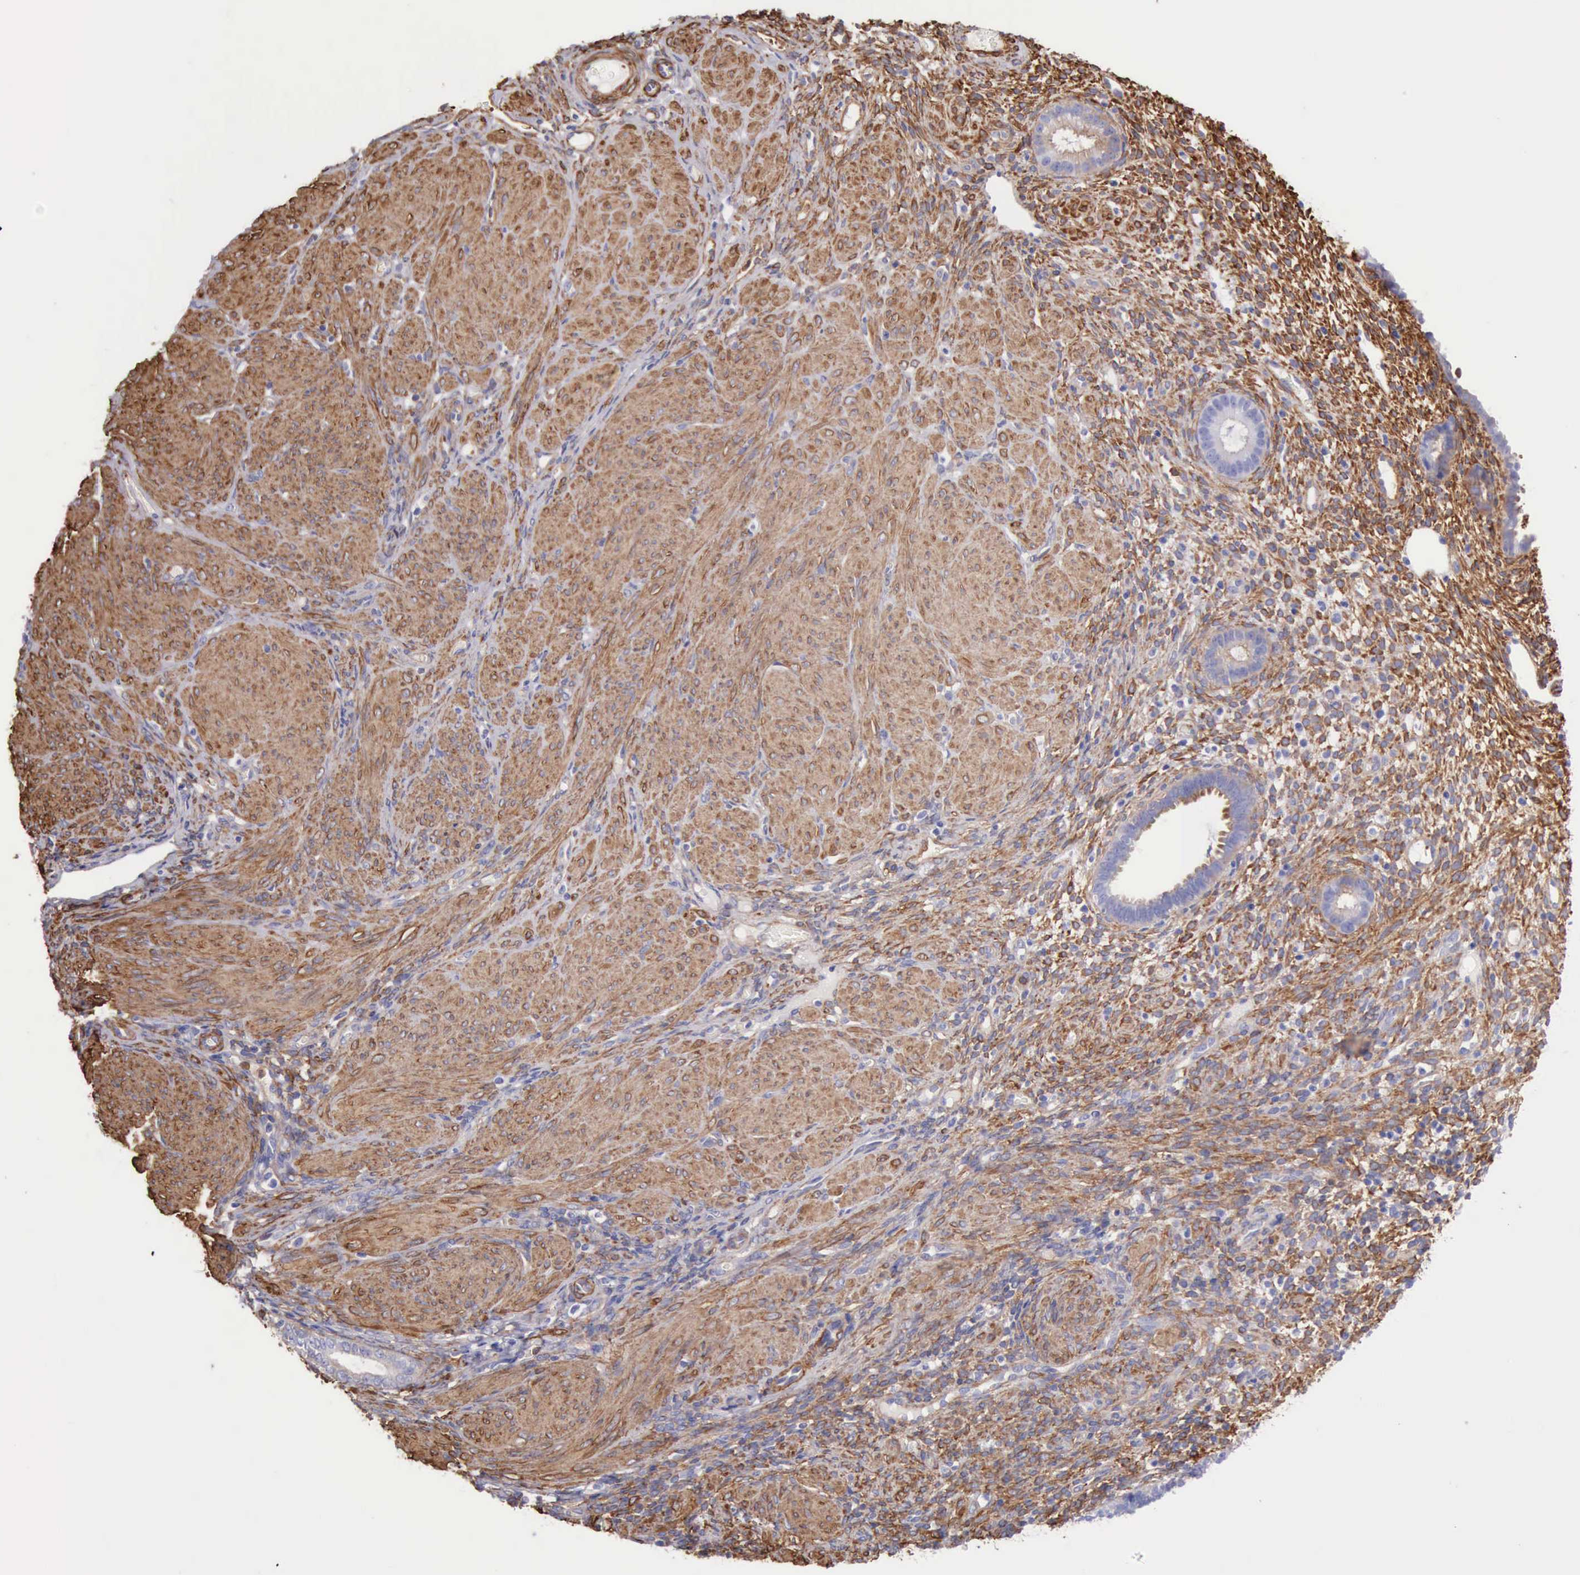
{"staining": {"intensity": "moderate", "quantity": ">75%", "location": "cytoplasmic/membranous"}, "tissue": "endometrium", "cell_type": "Cells in endometrial stroma", "image_type": "normal", "snomed": [{"axis": "morphology", "description": "Normal tissue, NOS"}, {"axis": "topography", "description": "Endometrium"}], "caption": "A brown stain shows moderate cytoplasmic/membranous staining of a protein in cells in endometrial stroma of unremarkable endometrium. (Stains: DAB in brown, nuclei in blue, Microscopy: brightfield microscopy at high magnification).", "gene": "FLNA", "patient": {"sex": "female", "age": 72}}